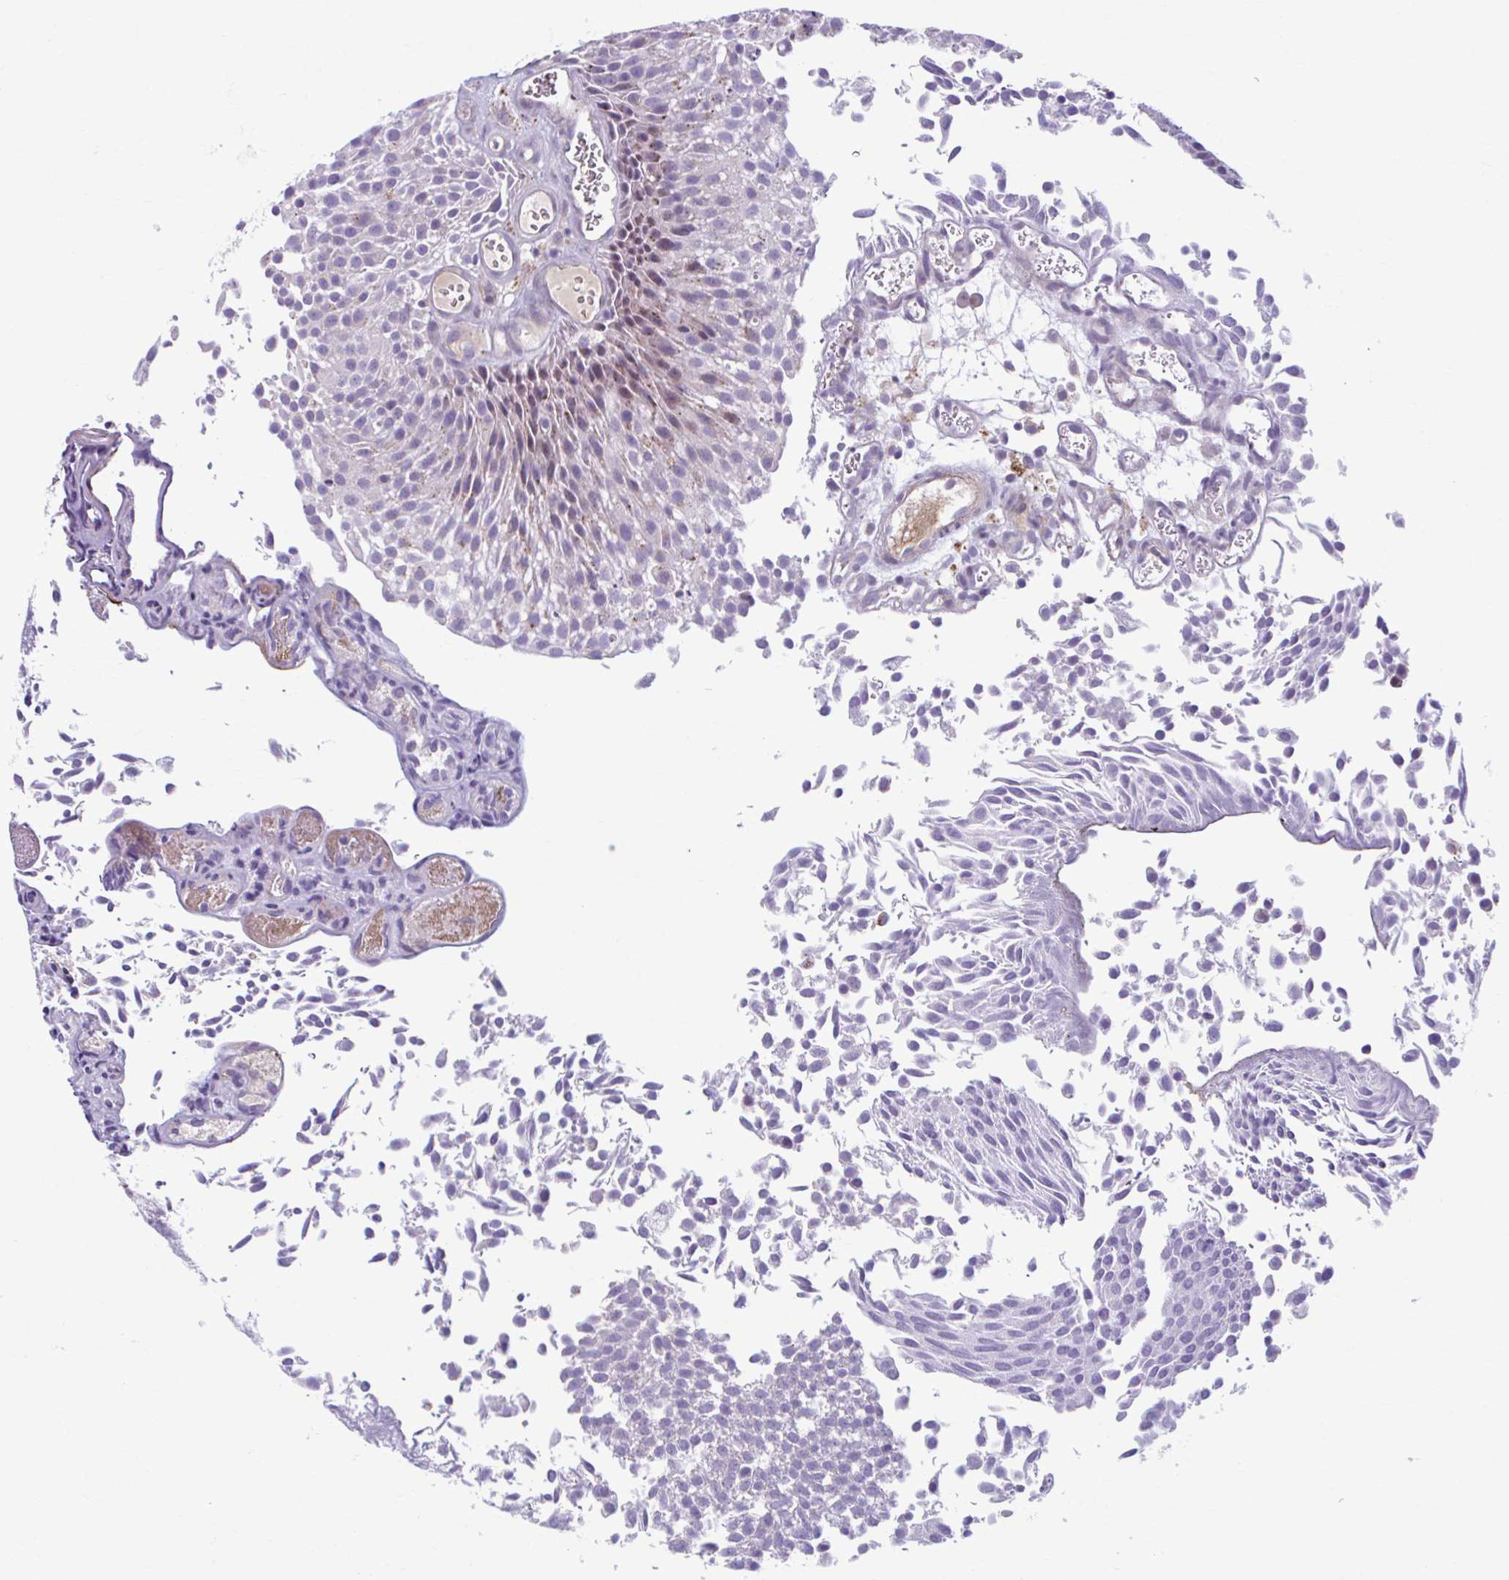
{"staining": {"intensity": "negative", "quantity": "none", "location": "none"}, "tissue": "urothelial cancer", "cell_type": "Tumor cells", "image_type": "cancer", "snomed": [{"axis": "morphology", "description": "Urothelial carcinoma, Low grade"}, {"axis": "topography", "description": "Urinary bladder"}], "caption": "High power microscopy image of an immunohistochemistry (IHC) image of urothelial cancer, revealing no significant positivity in tumor cells.", "gene": "C12orf71", "patient": {"sex": "female", "age": 79}}